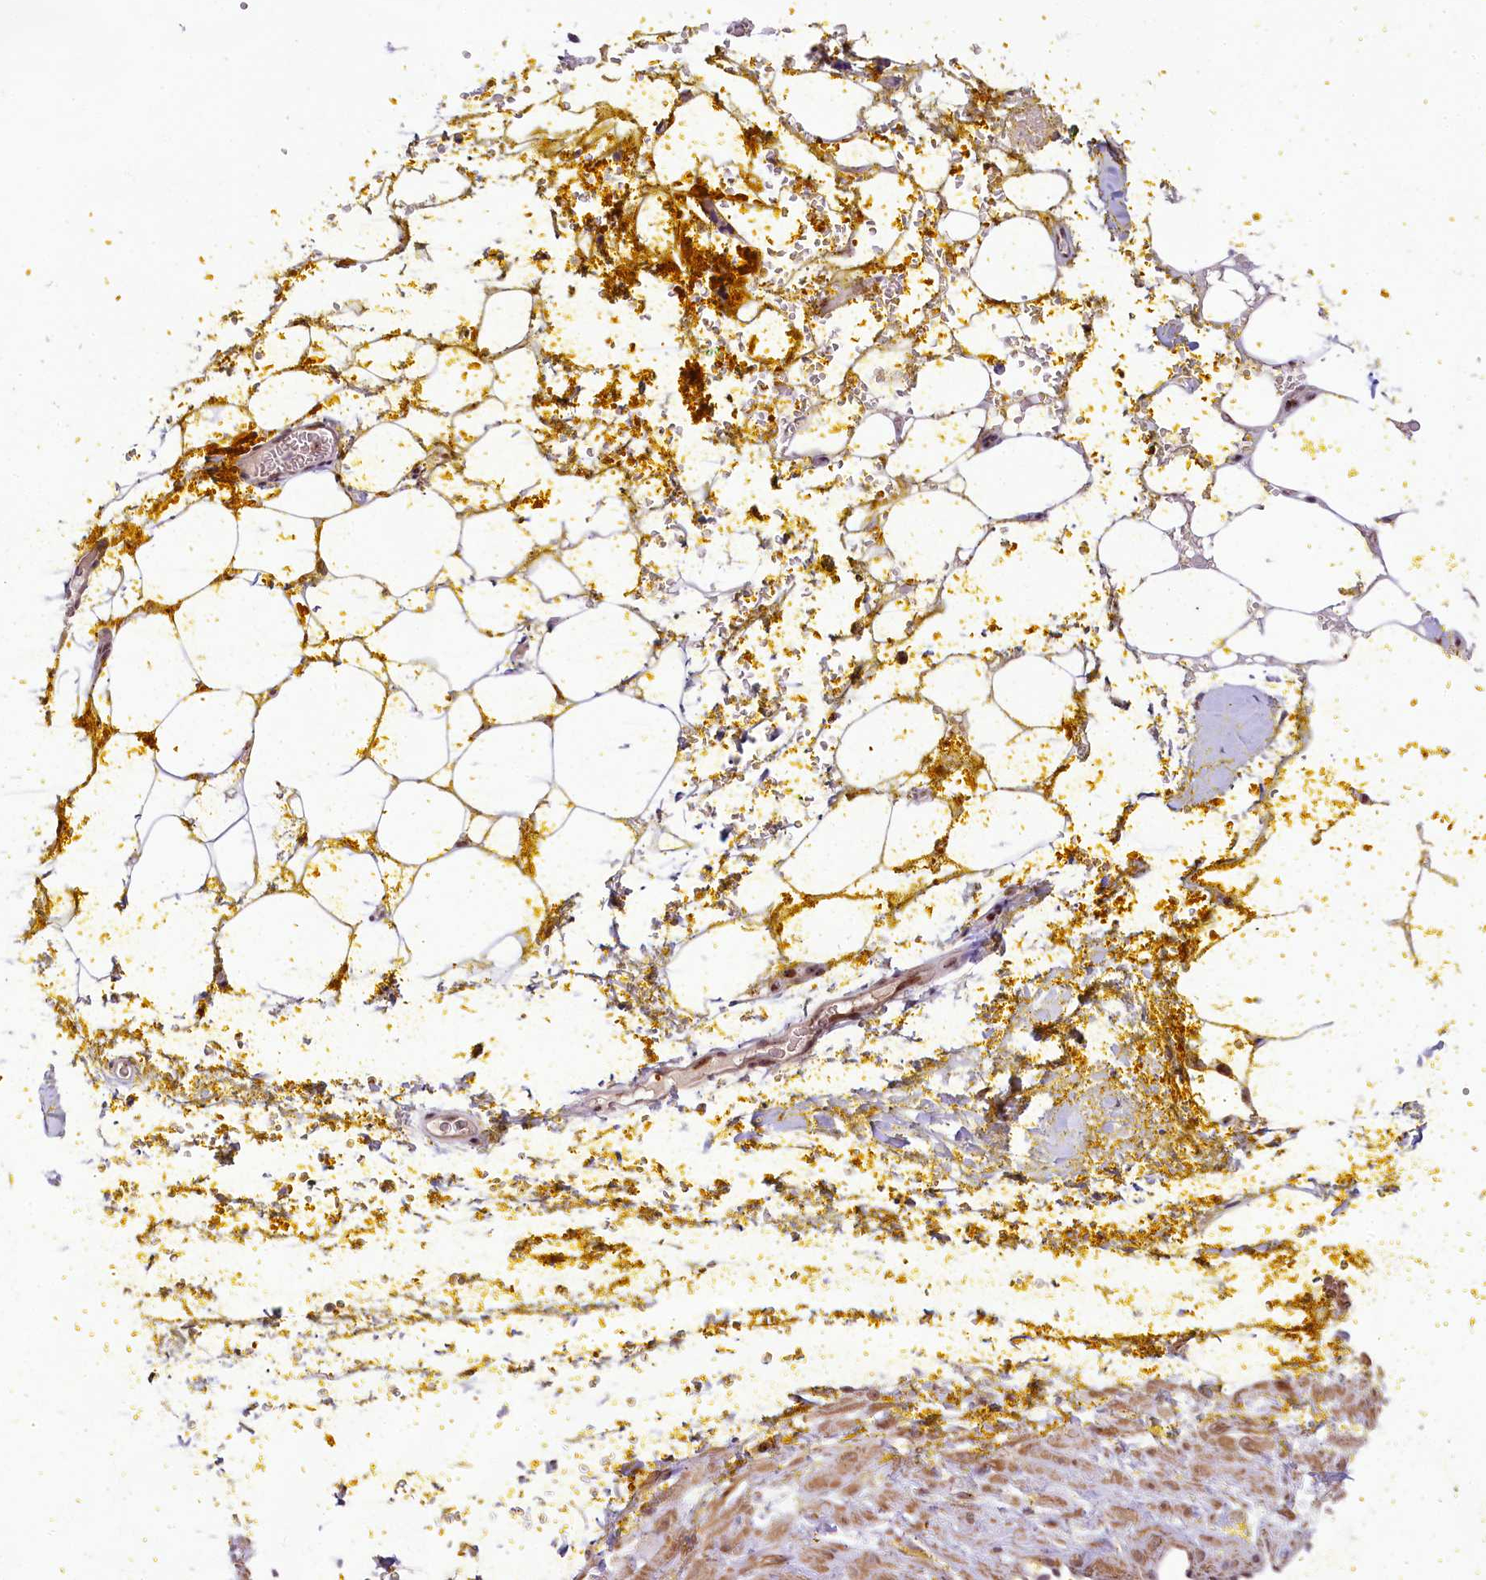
{"staining": {"intensity": "negative", "quantity": "none", "location": "none"}, "tissue": "adipose tissue", "cell_type": "Adipocytes", "image_type": "normal", "snomed": [{"axis": "morphology", "description": "Normal tissue, NOS"}, {"axis": "morphology", "description": "Adenocarcinoma, Low grade"}, {"axis": "topography", "description": "Prostate"}, {"axis": "topography", "description": "Peripheral nerve tissue"}], "caption": "This photomicrograph is of normal adipose tissue stained with IHC to label a protein in brown with the nuclei are counter-stained blue. There is no expression in adipocytes. The staining is performed using DAB (3,3'-diaminobenzidine) brown chromogen with nuclei counter-stained in using hematoxylin.", "gene": "RBBP8", "patient": {"sex": "male", "age": 63}}